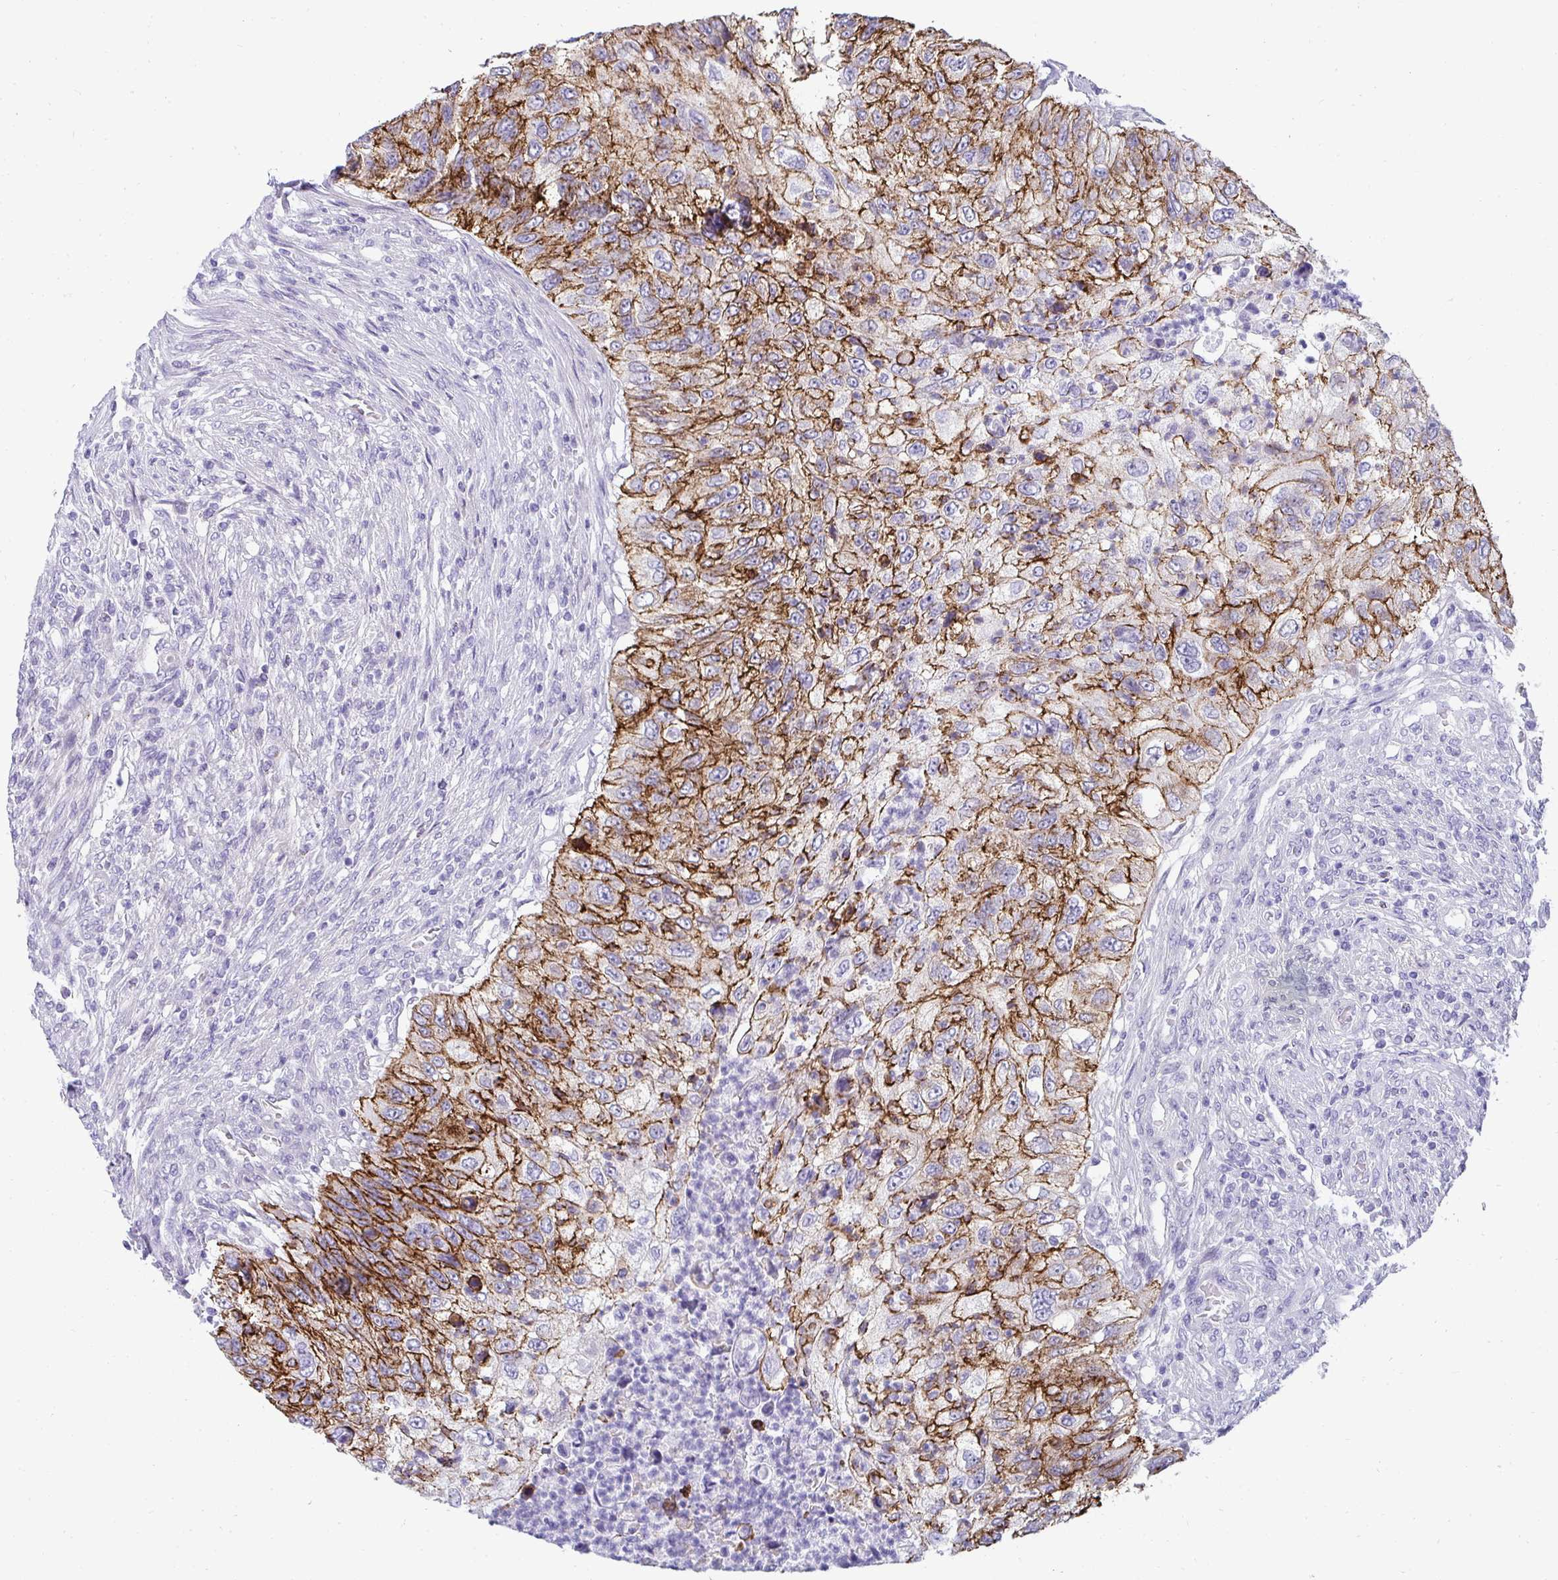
{"staining": {"intensity": "strong", "quantity": "25%-75%", "location": "cytoplasmic/membranous"}, "tissue": "urothelial cancer", "cell_type": "Tumor cells", "image_type": "cancer", "snomed": [{"axis": "morphology", "description": "Urothelial carcinoma, High grade"}, {"axis": "topography", "description": "Urinary bladder"}], "caption": "Protein staining of high-grade urothelial carcinoma tissue demonstrates strong cytoplasmic/membranous positivity in approximately 25%-75% of tumor cells.", "gene": "AK5", "patient": {"sex": "female", "age": 60}}